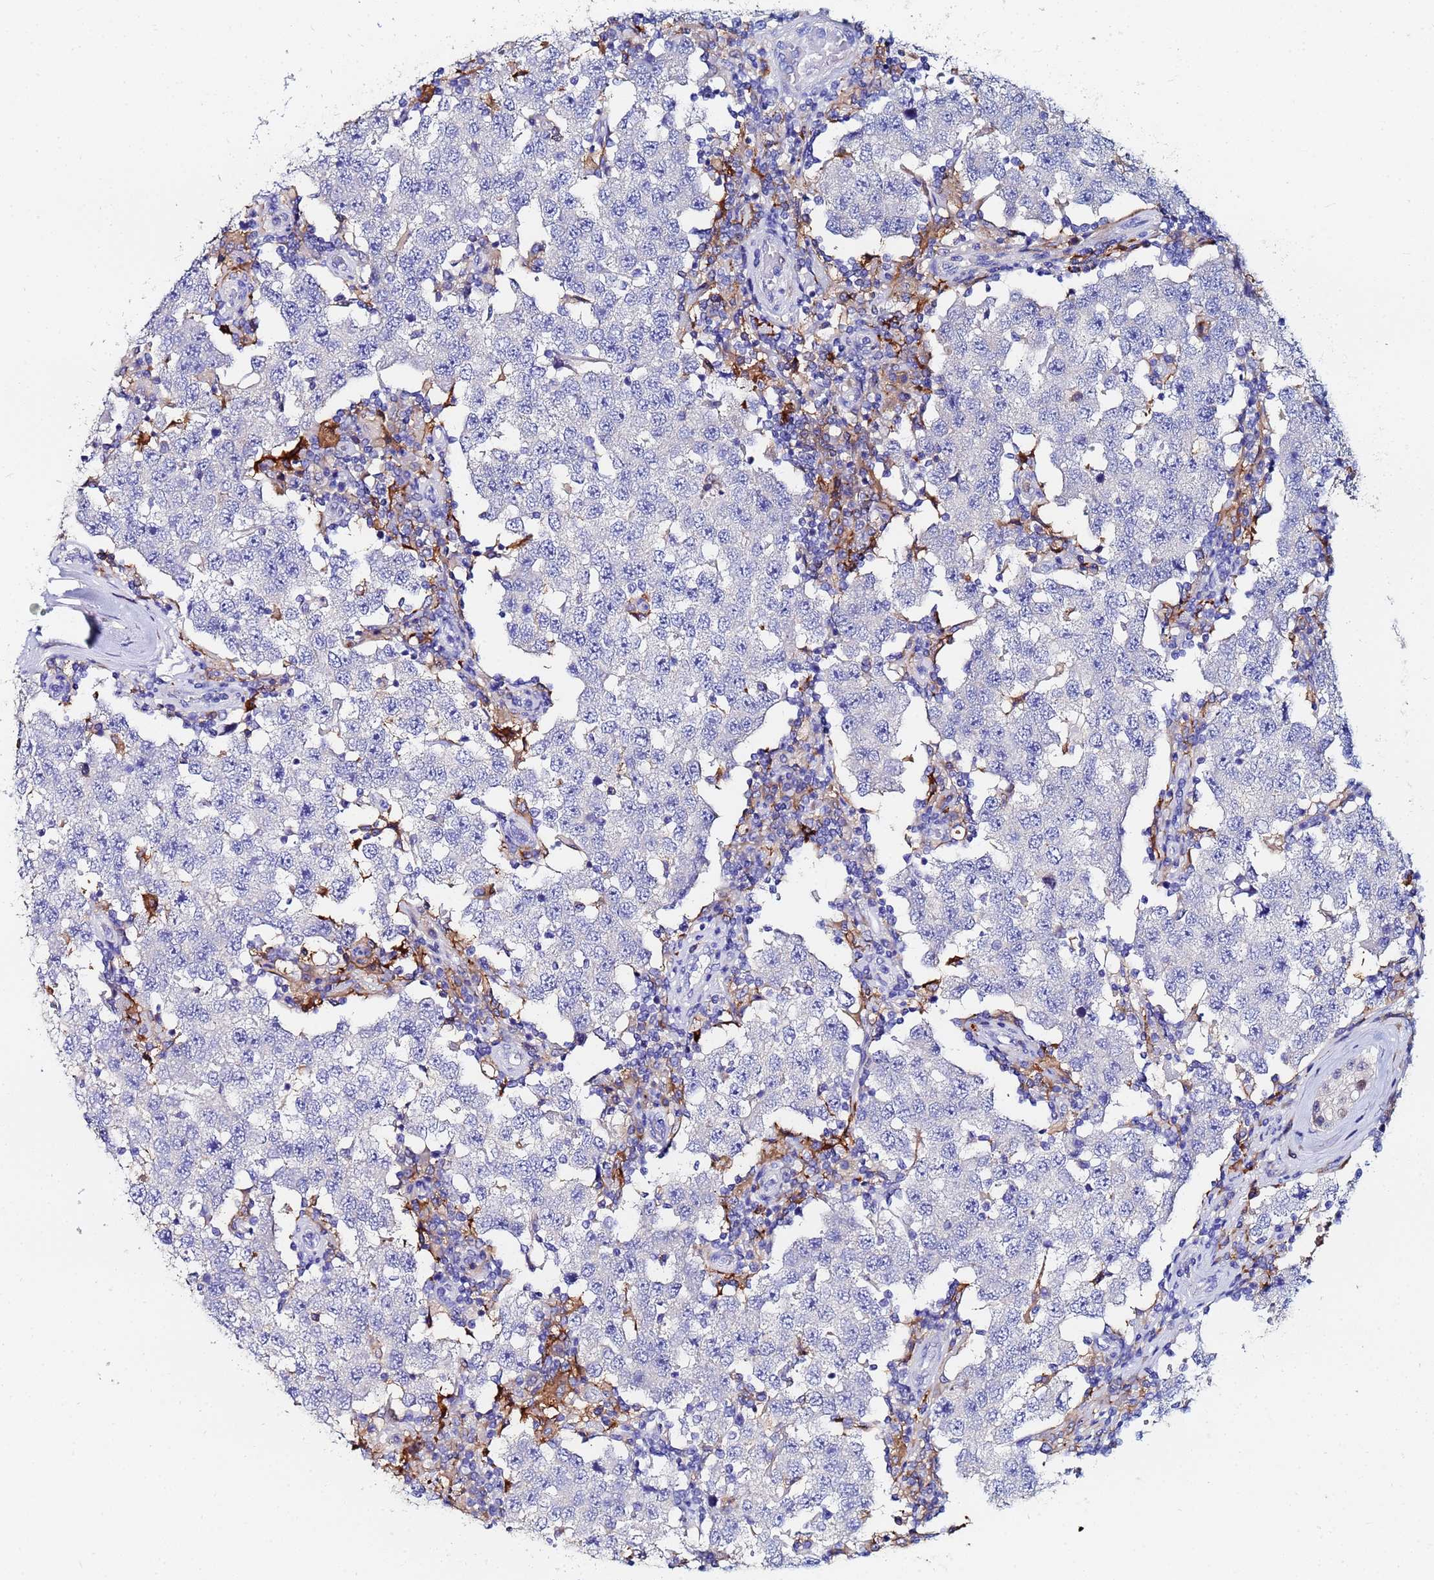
{"staining": {"intensity": "negative", "quantity": "none", "location": "none"}, "tissue": "testis cancer", "cell_type": "Tumor cells", "image_type": "cancer", "snomed": [{"axis": "morphology", "description": "Seminoma, NOS"}, {"axis": "topography", "description": "Testis"}], "caption": "DAB (3,3'-diaminobenzidine) immunohistochemical staining of human seminoma (testis) shows no significant positivity in tumor cells.", "gene": "BASP1", "patient": {"sex": "male", "age": 34}}